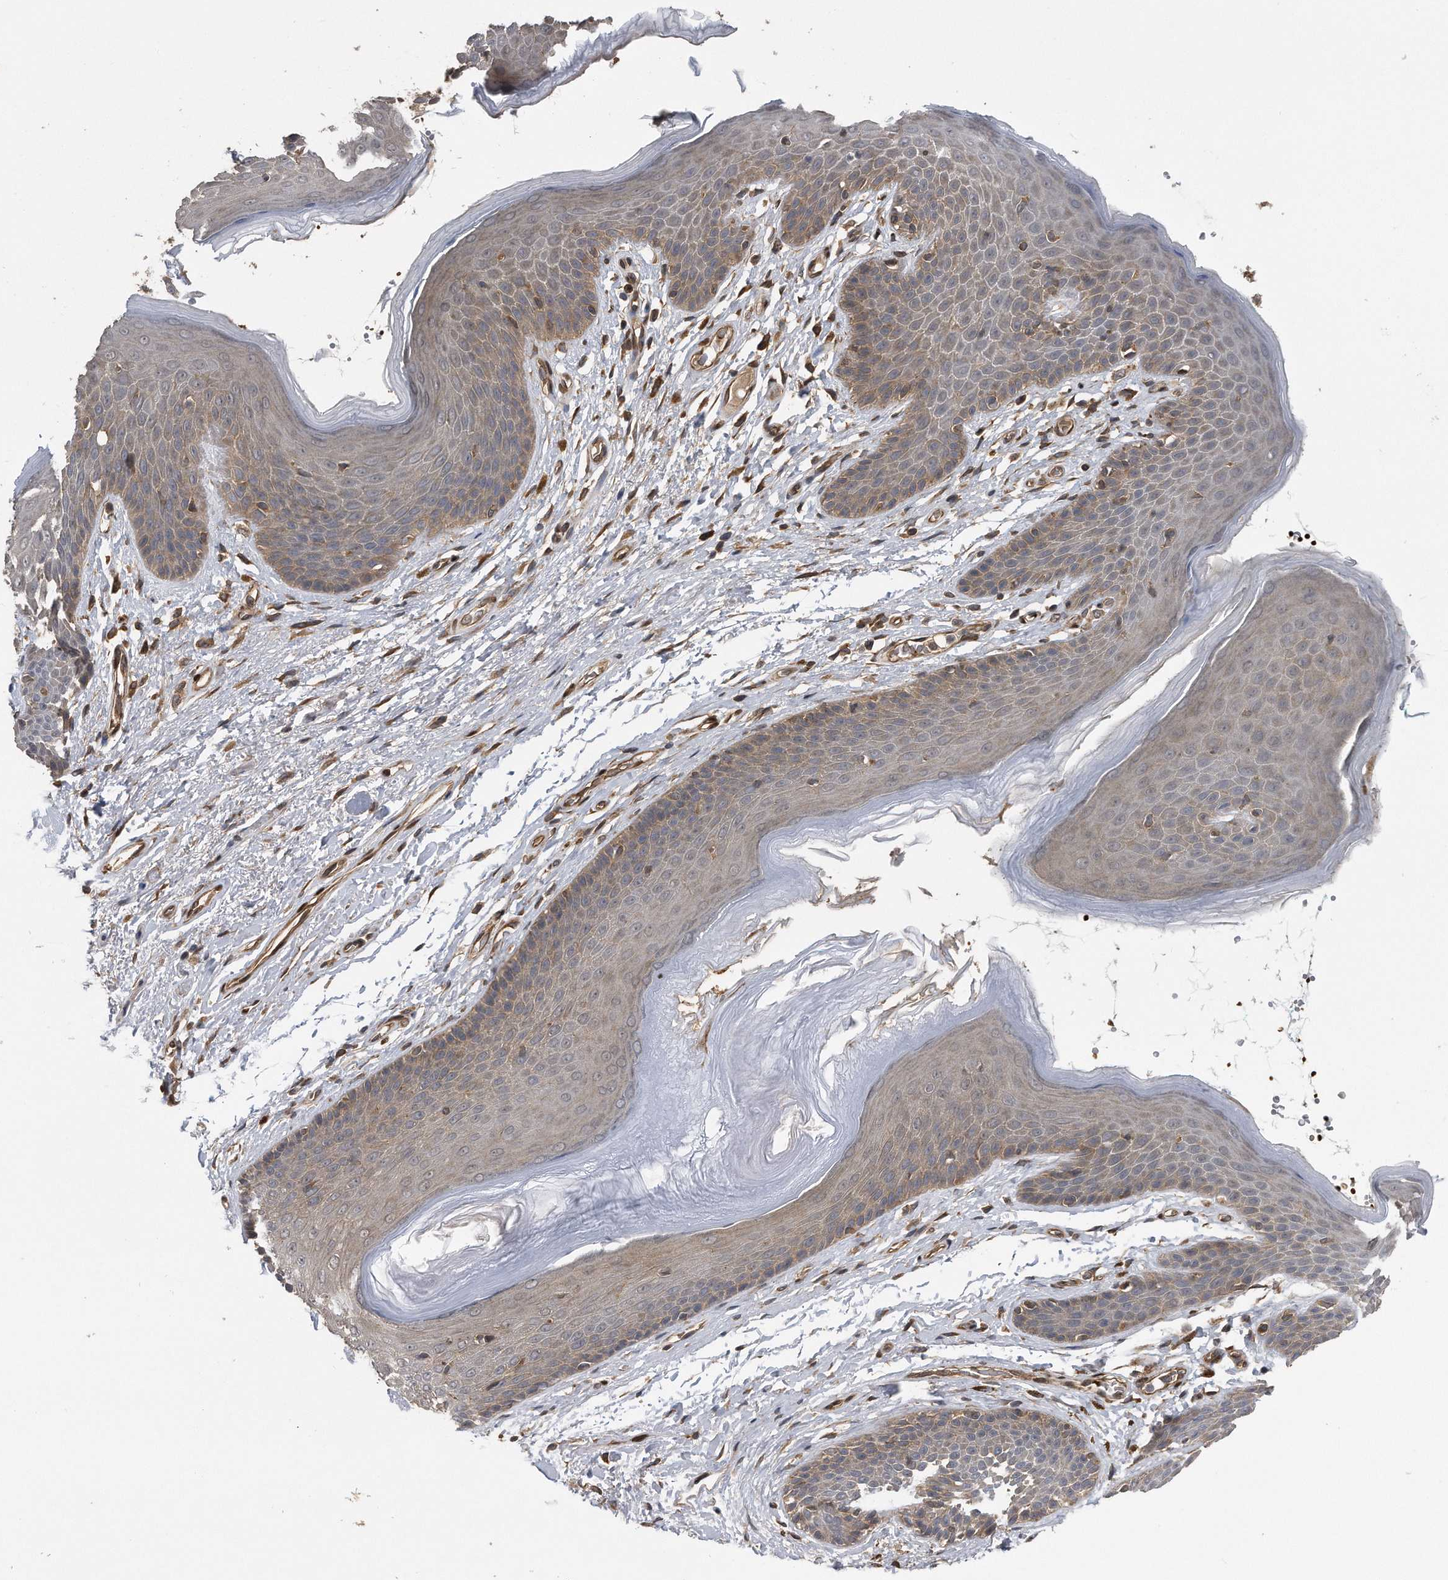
{"staining": {"intensity": "moderate", "quantity": "25%-75%", "location": "cytoplasmic/membranous"}, "tissue": "skin", "cell_type": "Epidermal cells", "image_type": "normal", "snomed": [{"axis": "morphology", "description": "Normal tissue, NOS"}, {"axis": "topography", "description": "Anal"}], "caption": "A medium amount of moderate cytoplasmic/membranous positivity is present in approximately 25%-75% of epidermal cells in benign skin. Ihc stains the protein of interest in brown and the nuclei are stained blue.", "gene": "ZNF79", "patient": {"sex": "male", "age": 74}}